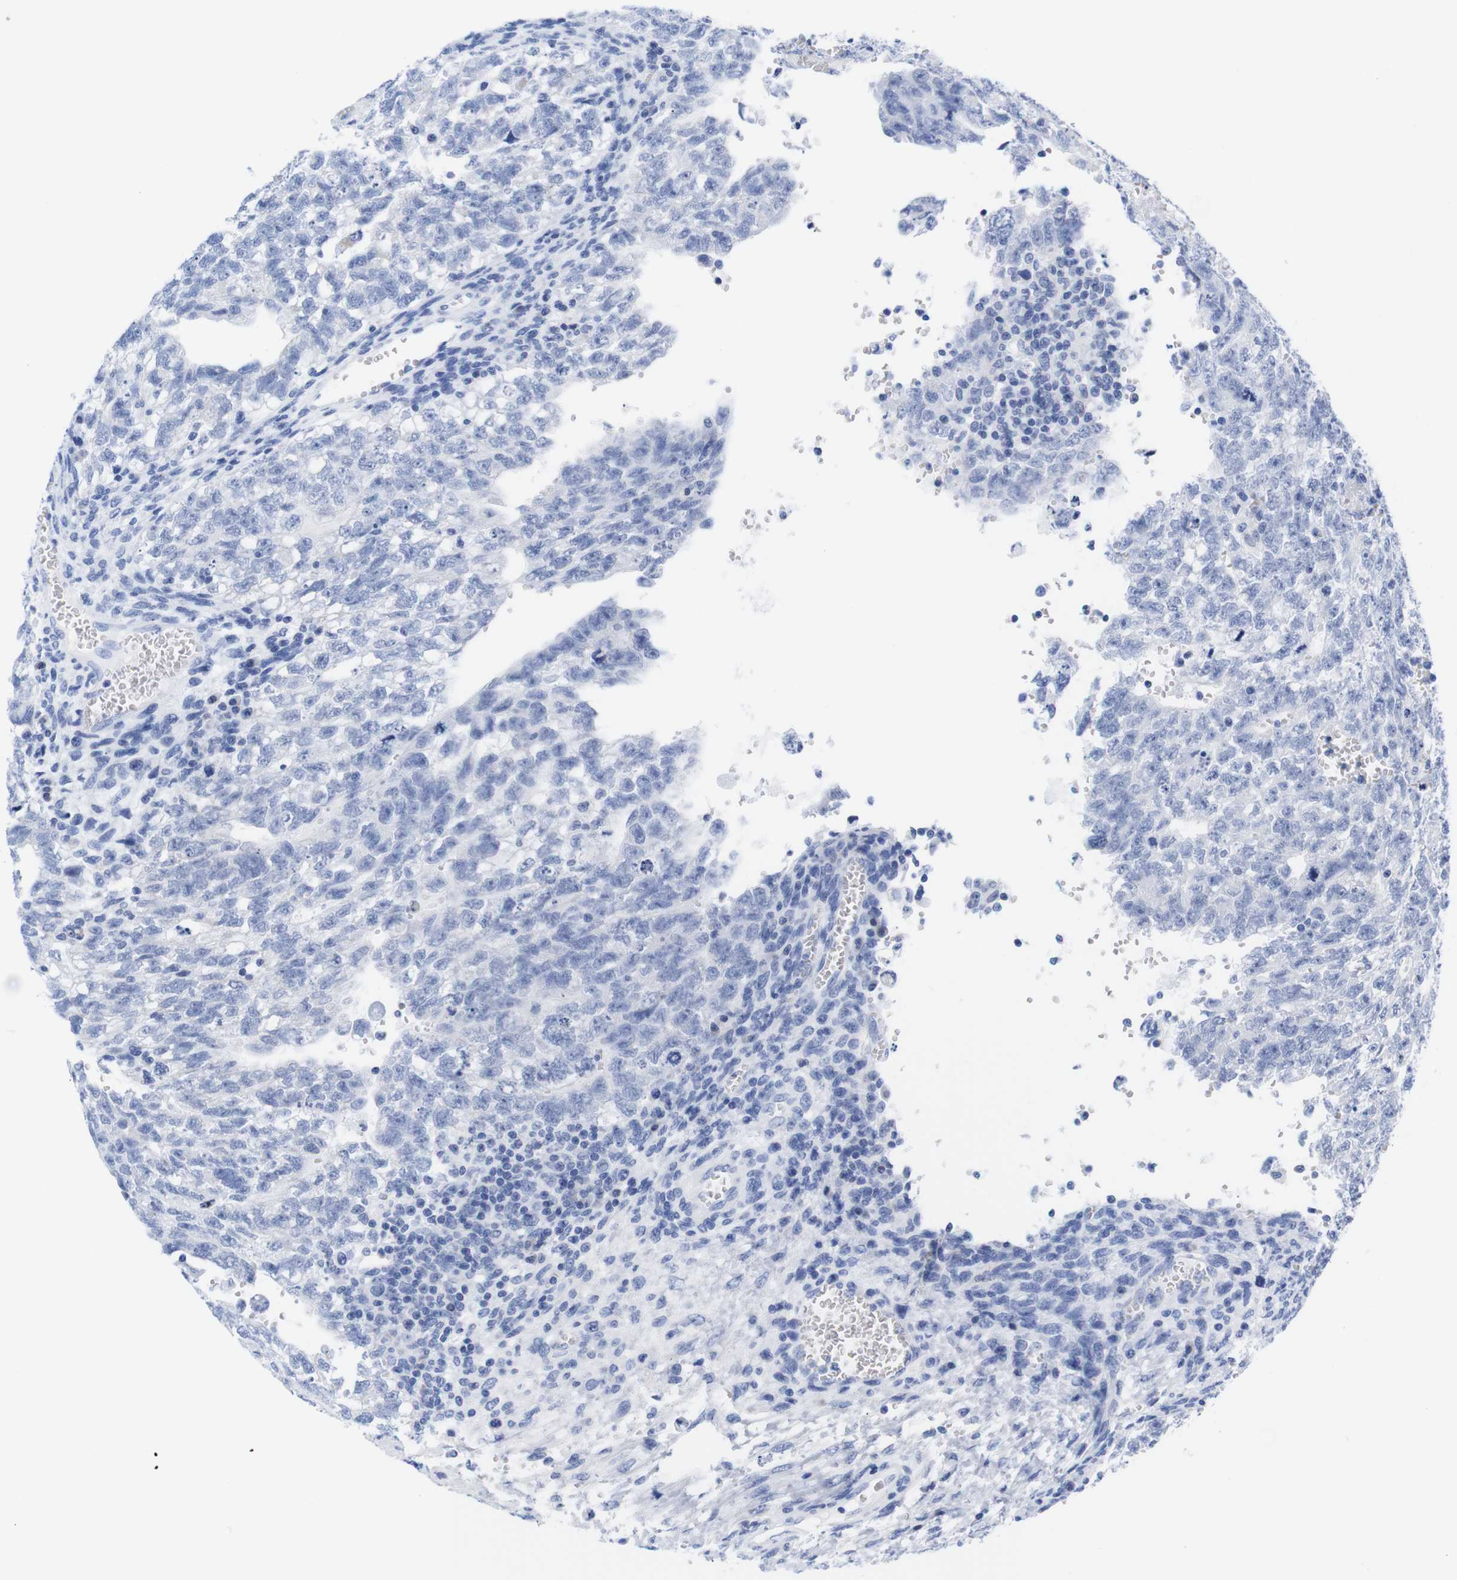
{"staining": {"intensity": "negative", "quantity": "none", "location": "none"}, "tissue": "testis cancer", "cell_type": "Tumor cells", "image_type": "cancer", "snomed": [{"axis": "morphology", "description": "Seminoma, NOS"}, {"axis": "morphology", "description": "Carcinoma, Embryonal, NOS"}, {"axis": "topography", "description": "Testis"}], "caption": "Testis cancer was stained to show a protein in brown. There is no significant staining in tumor cells.", "gene": "LRRC55", "patient": {"sex": "male", "age": 38}}